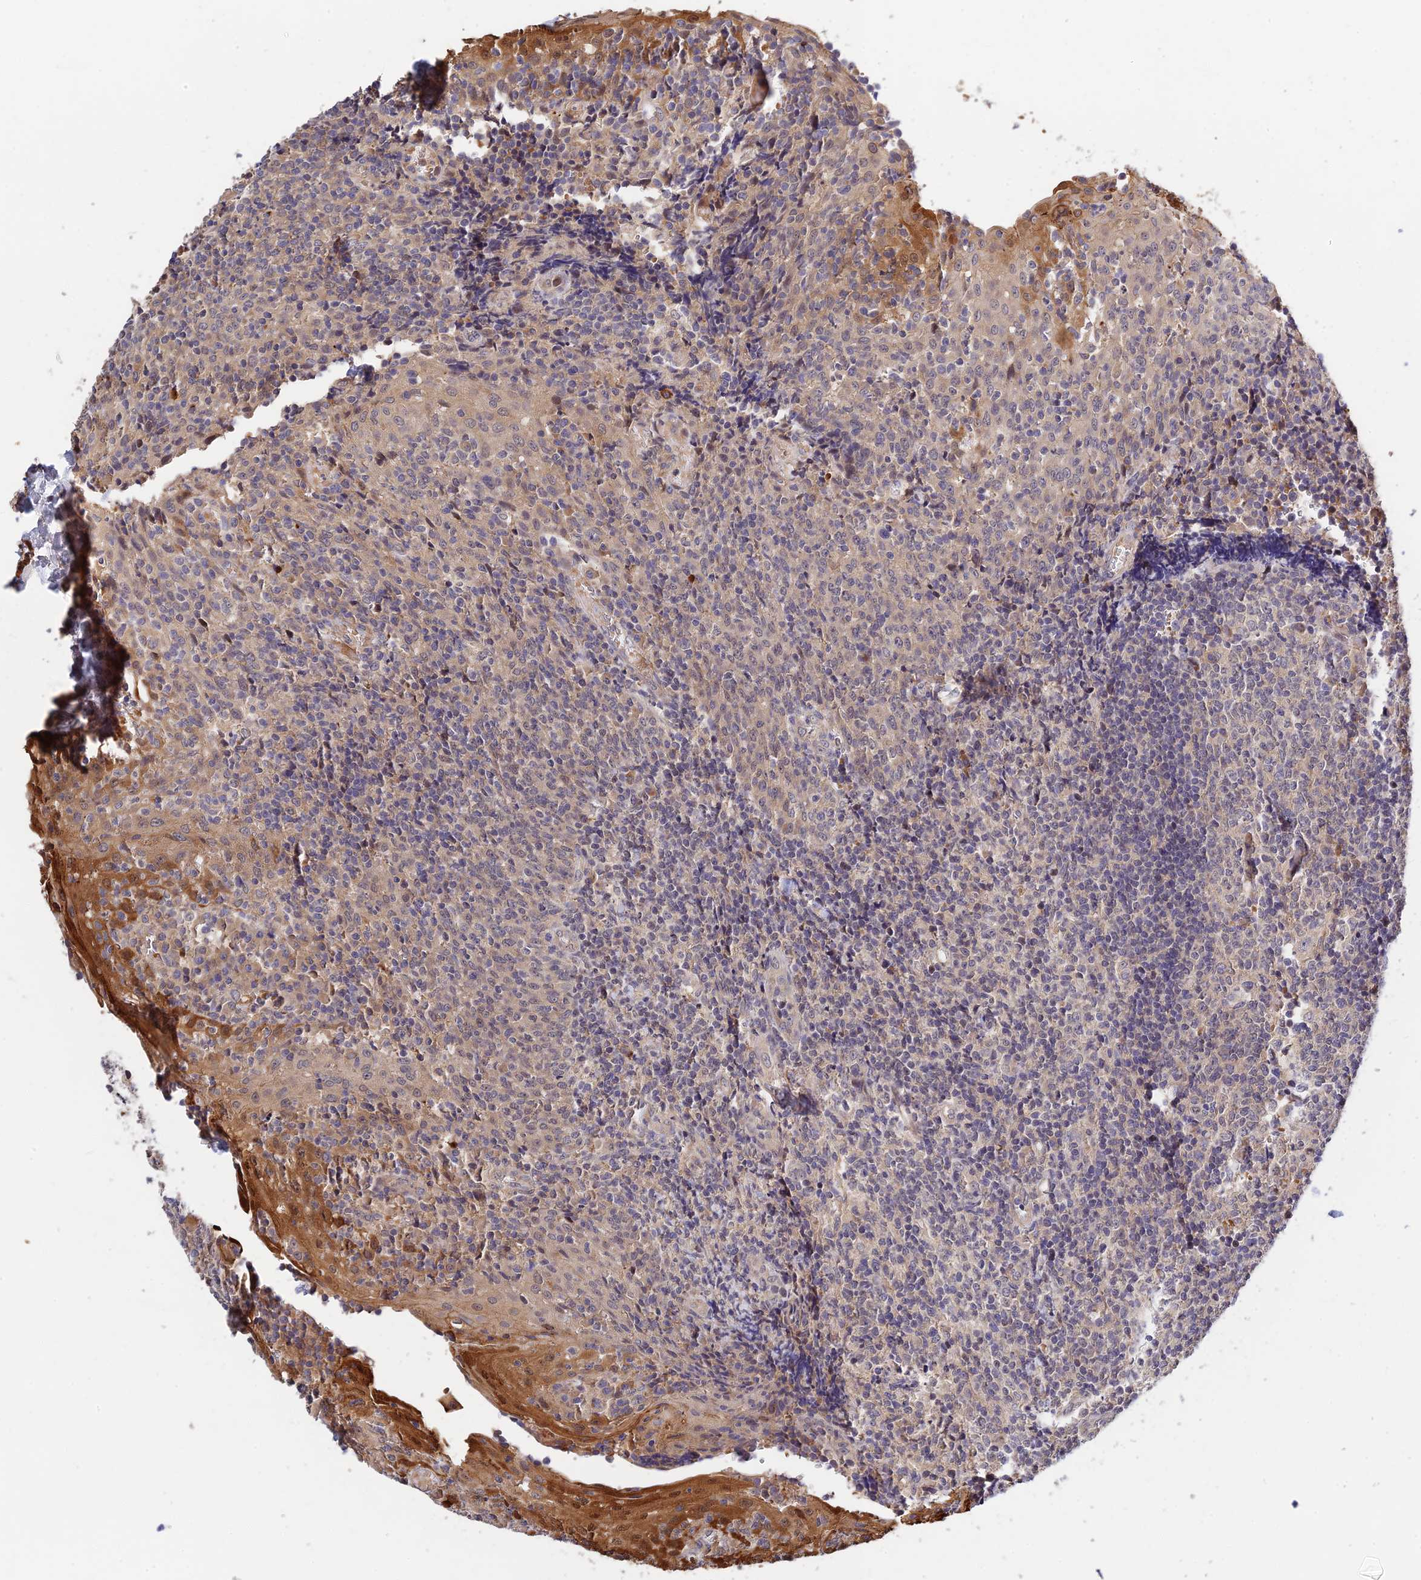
{"staining": {"intensity": "negative", "quantity": "none", "location": "none"}, "tissue": "tonsil", "cell_type": "Germinal center cells", "image_type": "normal", "snomed": [{"axis": "morphology", "description": "Normal tissue, NOS"}, {"axis": "topography", "description": "Tonsil"}], "caption": "High magnification brightfield microscopy of benign tonsil stained with DAB (3,3'-diaminobenzidine) (brown) and counterstained with hematoxylin (blue): germinal center cells show no significant expression.", "gene": "CWH43", "patient": {"sex": "female", "age": 19}}